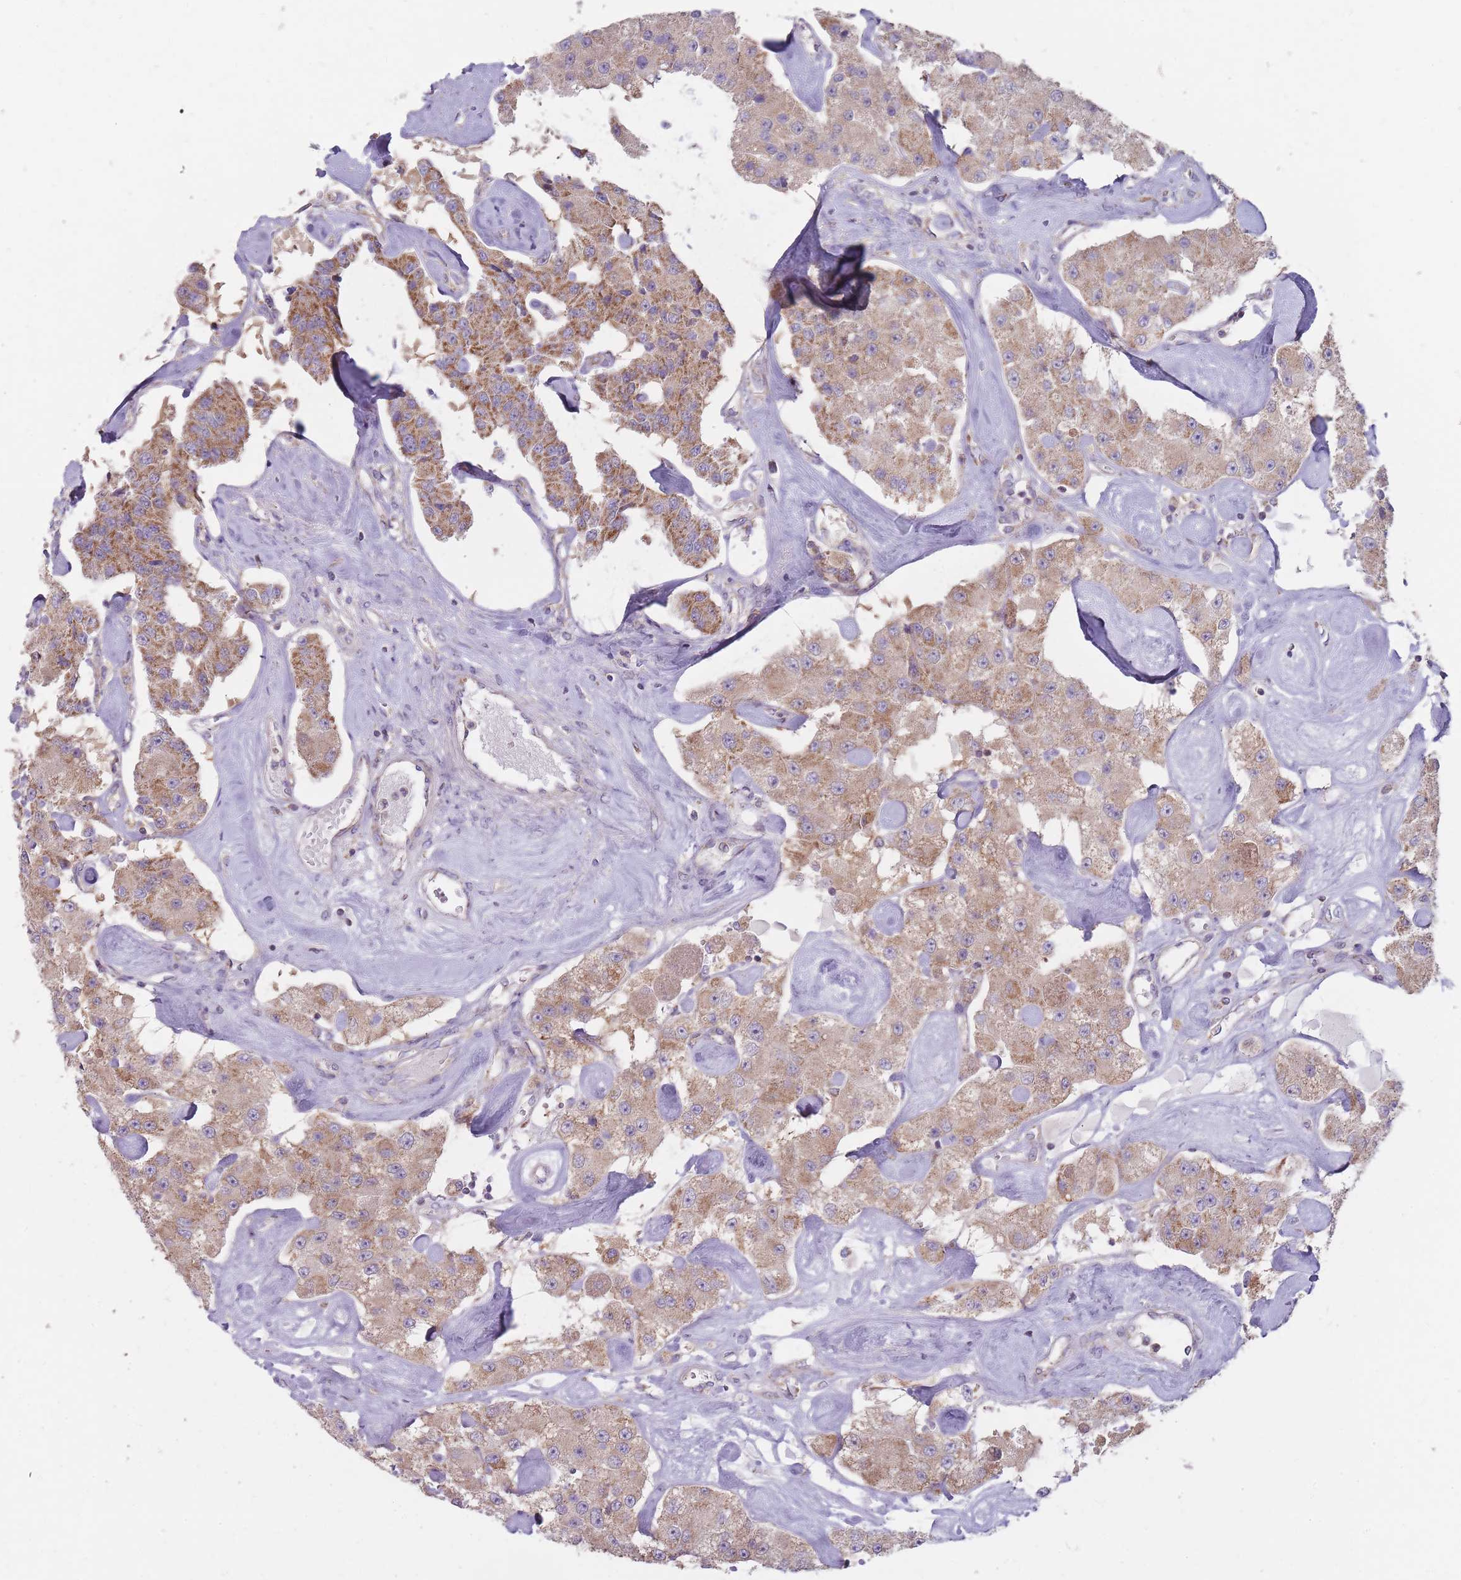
{"staining": {"intensity": "moderate", "quantity": ">75%", "location": "cytoplasmic/membranous"}, "tissue": "carcinoid", "cell_type": "Tumor cells", "image_type": "cancer", "snomed": [{"axis": "morphology", "description": "Carcinoid, malignant, NOS"}, {"axis": "topography", "description": "Pancreas"}], "caption": "Tumor cells exhibit medium levels of moderate cytoplasmic/membranous positivity in approximately >75% of cells in carcinoid (malignant).", "gene": "NDUFA9", "patient": {"sex": "male", "age": 41}}